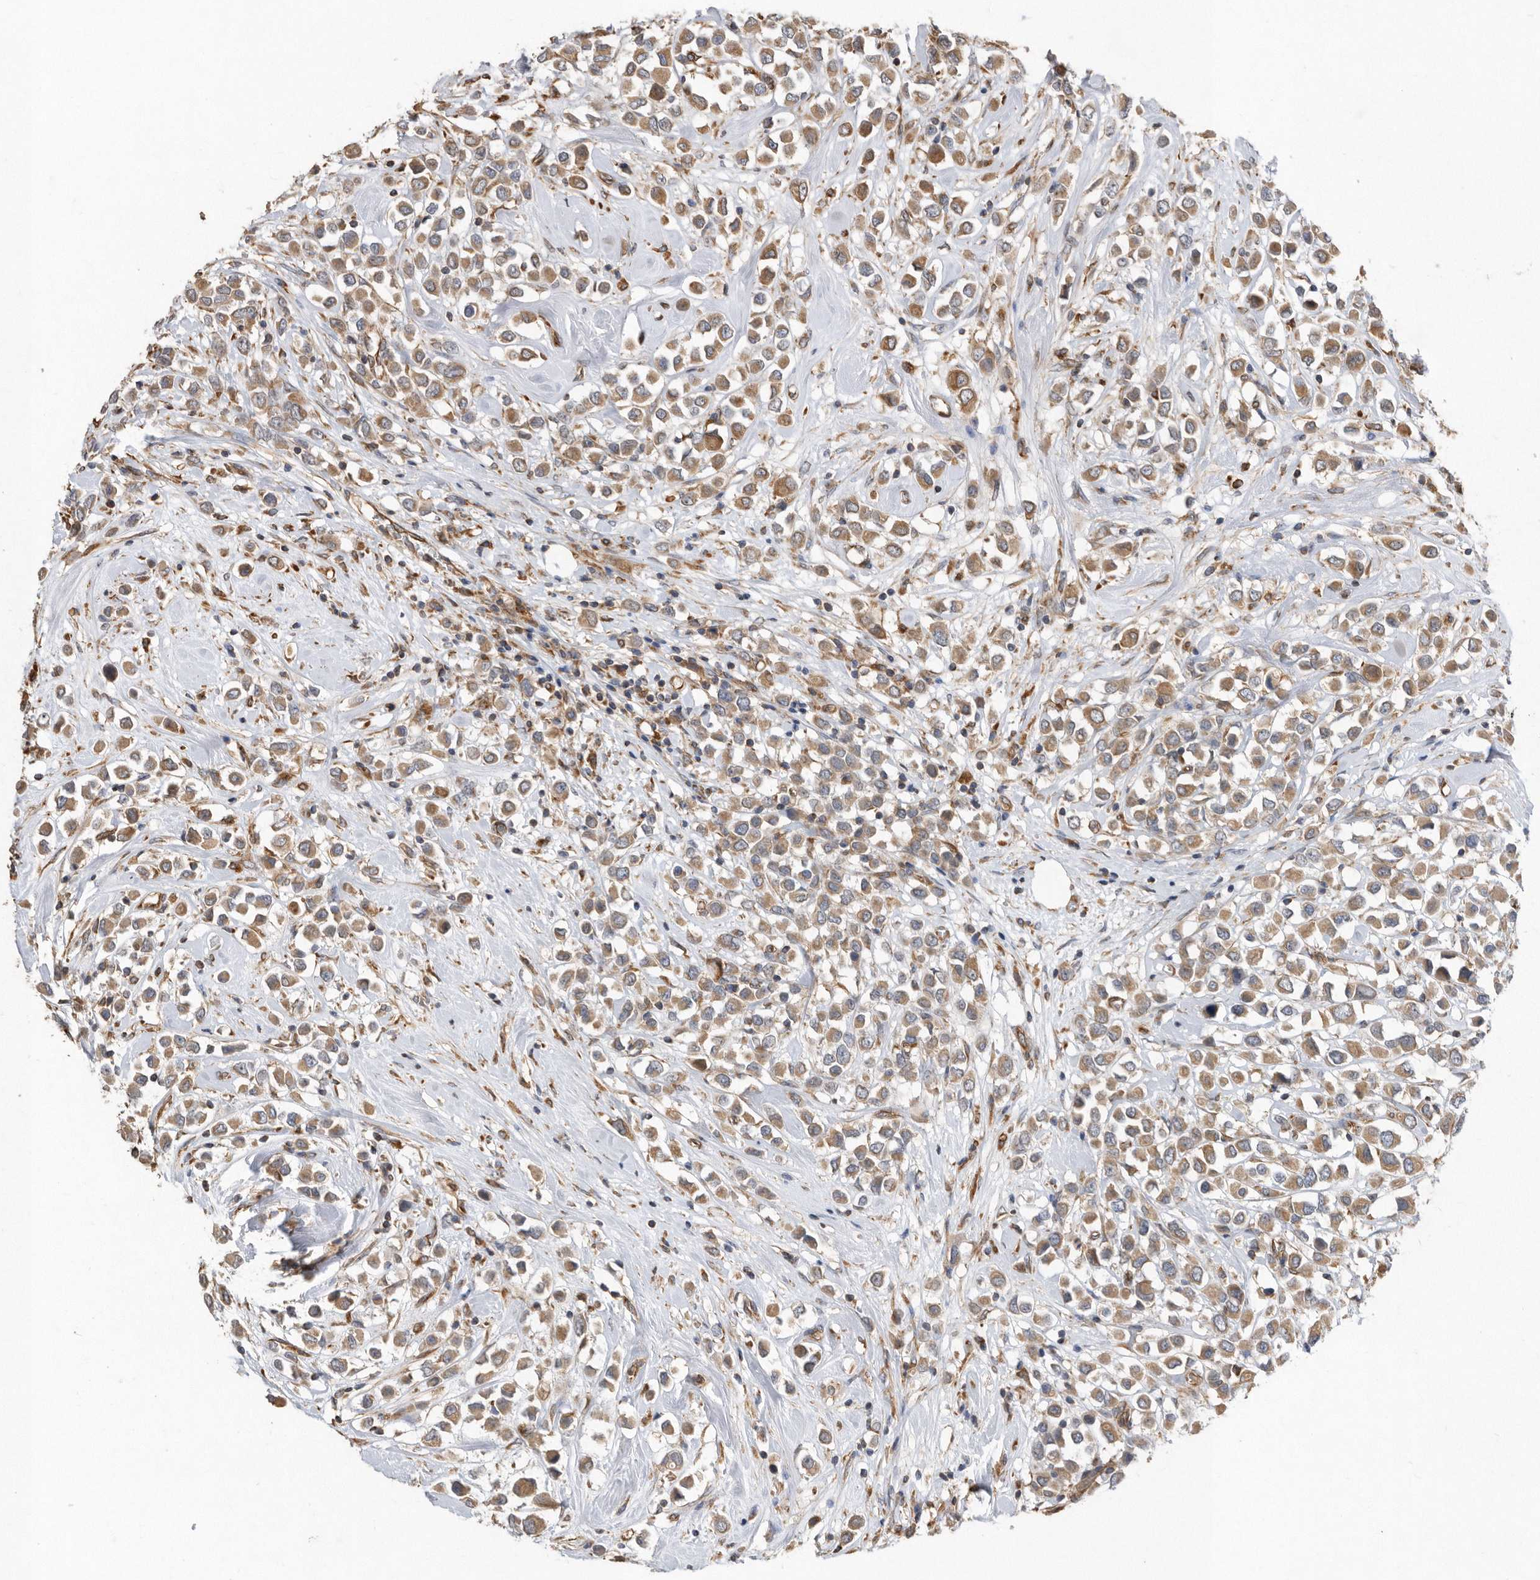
{"staining": {"intensity": "moderate", "quantity": ">75%", "location": "cytoplasmic/membranous"}, "tissue": "breast cancer", "cell_type": "Tumor cells", "image_type": "cancer", "snomed": [{"axis": "morphology", "description": "Duct carcinoma"}, {"axis": "topography", "description": "Breast"}], "caption": "Breast cancer tissue shows moderate cytoplasmic/membranous staining in approximately >75% of tumor cells, visualized by immunohistochemistry.", "gene": "PON2", "patient": {"sex": "female", "age": 61}}